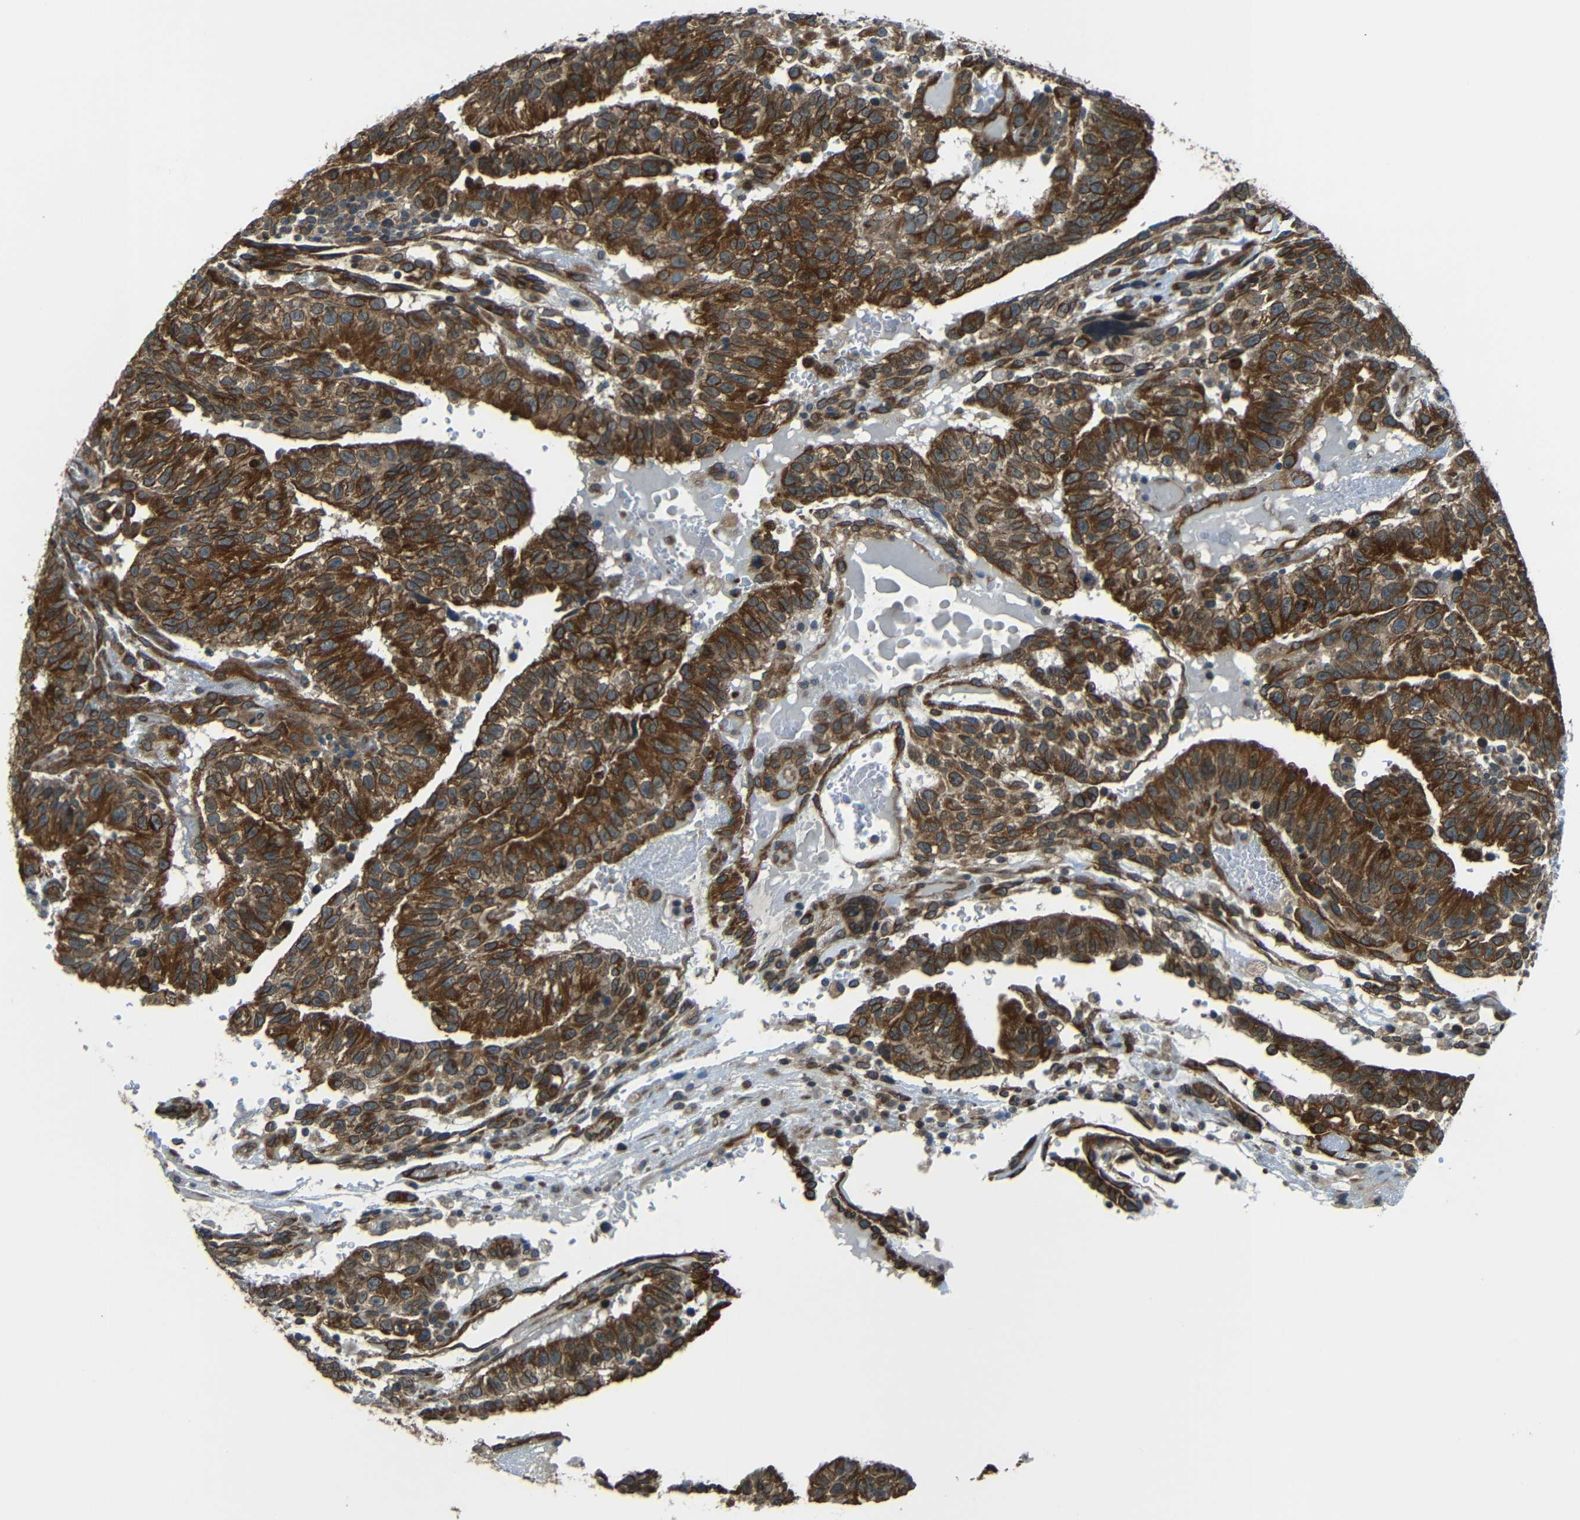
{"staining": {"intensity": "strong", "quantity": ">75%", "location": "cytoplasmic/membranous"}, "tissue": "testis cancer", "cell_type": "Tumor cells", "image_type": "cancer", "snomed": [{"axis": "morphology", "description": "Seminoma, NOS"}, {"axis": "morphology", "description": "Carcinoma, Embryonal, NOS"}, {"axis": "topography", "description": "Testis"}], "caption": "Strong cytoplasmic/membranous positivity for a protein is present in about >75% of tumor cells of seminoma (testis) using immunohistochemistry (IHC).", "gene": "VAPB", "patient": {"sex": "male", "age": 52}}